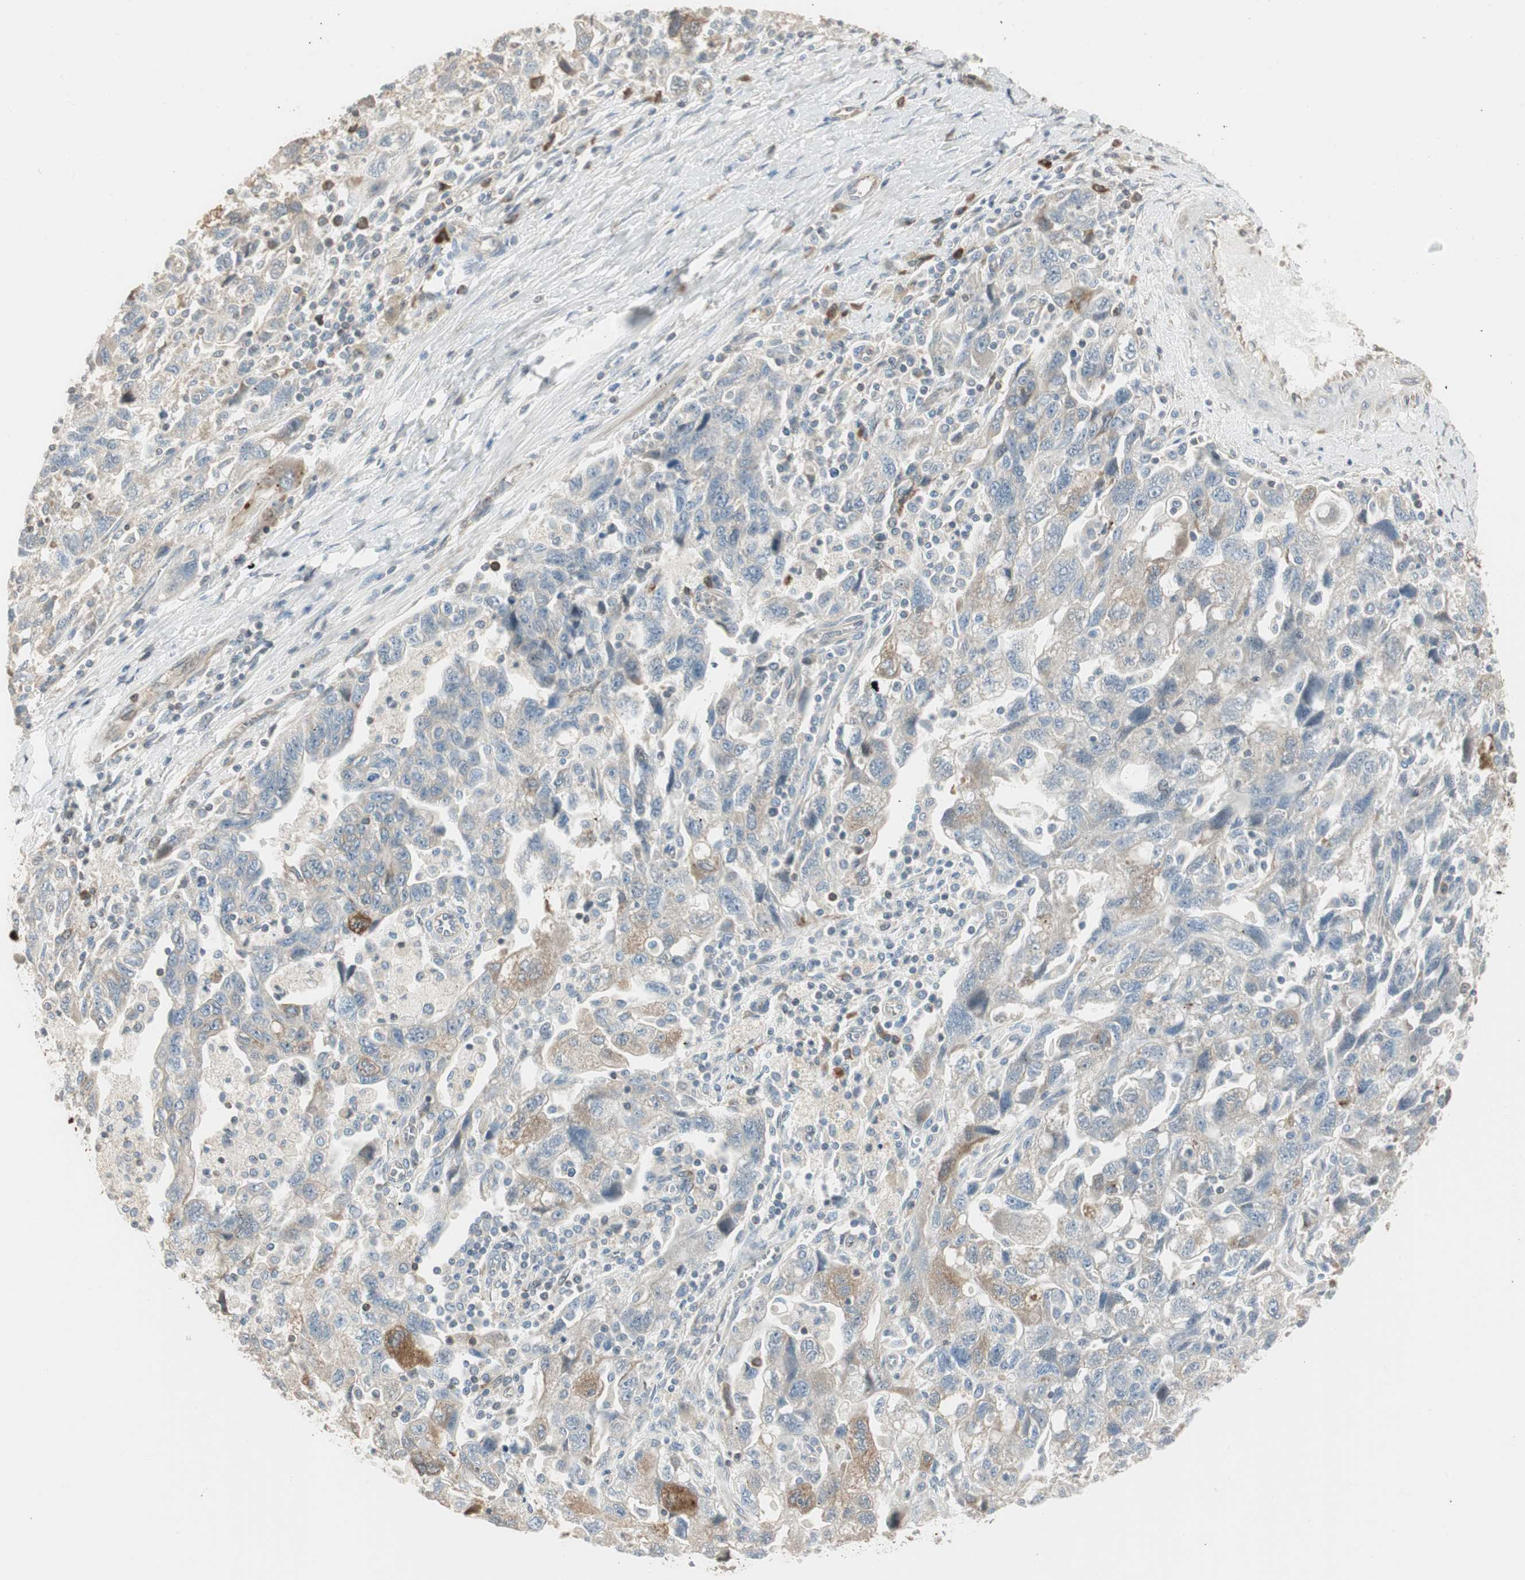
{"staining": {"intensity": "weak", "quantity": ">75%", "location": "cytoplasmic/membranous"}, "tissue": "ovarian cancer", "cell_type": "Tumor cells", "image_type": "cancer", "snomed": [{"axis": "morphology", "description": "Carcinoma, NOS"}, {"axis": "morphology", "description": "Cystadenocarcinoma, serous, NOS"}, {"axis": "topography", "description": "Ovary"}], "caption": "Immunohistochemistry (IHC) staining of ovarian cancer (serous cystadenocarcinoma), which displays low levels of weak cytoplasmic/membranous positivity in about >75% of tumor cells indicating weak cytoplasmic/membranous protein positivity. The staining was performed using DAB (brown) for protein detection and nuclei were counterstained in hematoxylin (blue).", "gene": "NUCB2", "patient": {"sex": "female", "age": 69}}